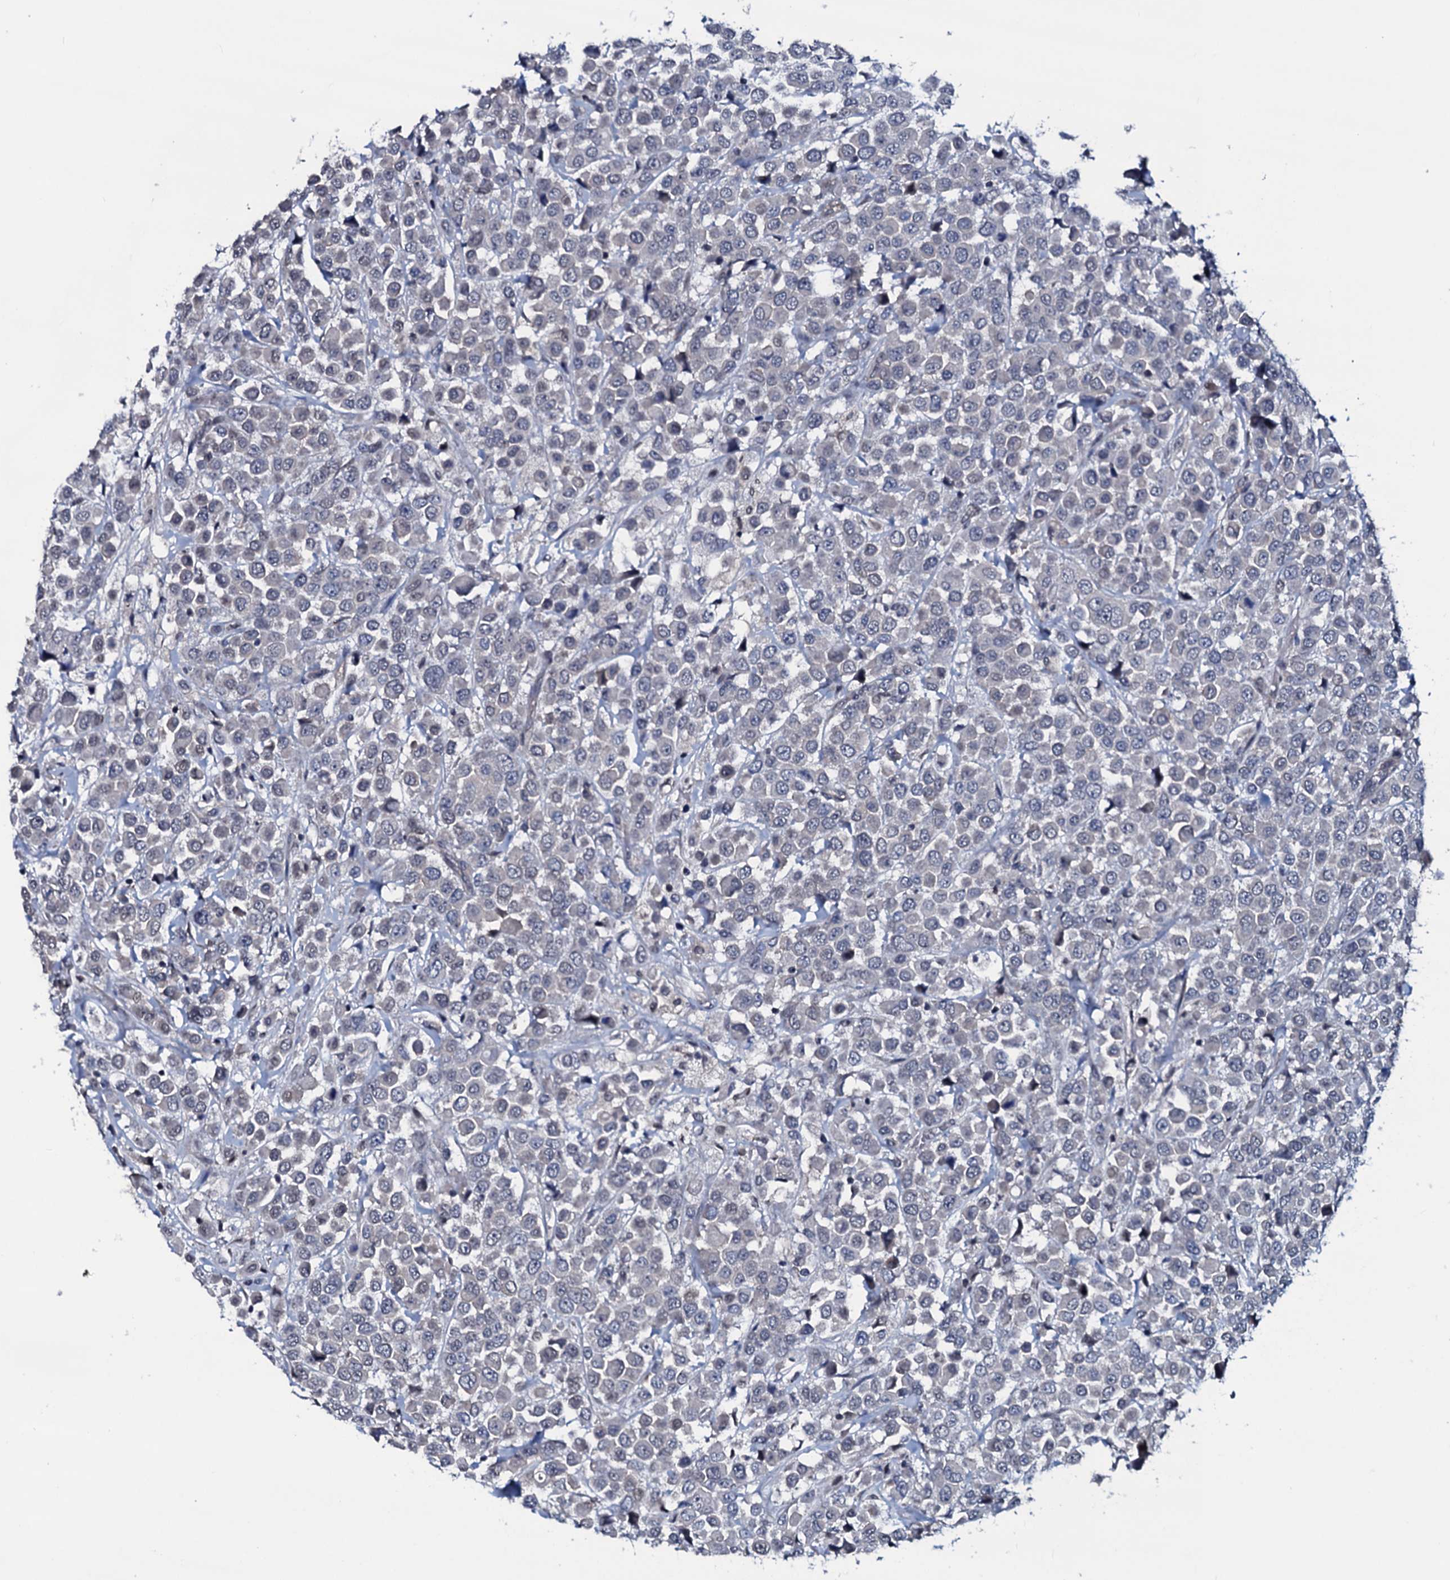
{"staining": {"intensity": "negative", "quantity": "none", "location": "none"}, "tissue": "breast cancer", "cell_type": "Tumor cells", "image_type": "cancer", "snomed": [{"axis": "morphology", "description": "Duct carcinoma"}, {"axis": "topography", "description": "Breast"}], "caption": "Image shows no significant protein expression in tumor cells of breast cancer.", "gene": "OGFOD2", "patient": {"sex": "female", "age": 61}}